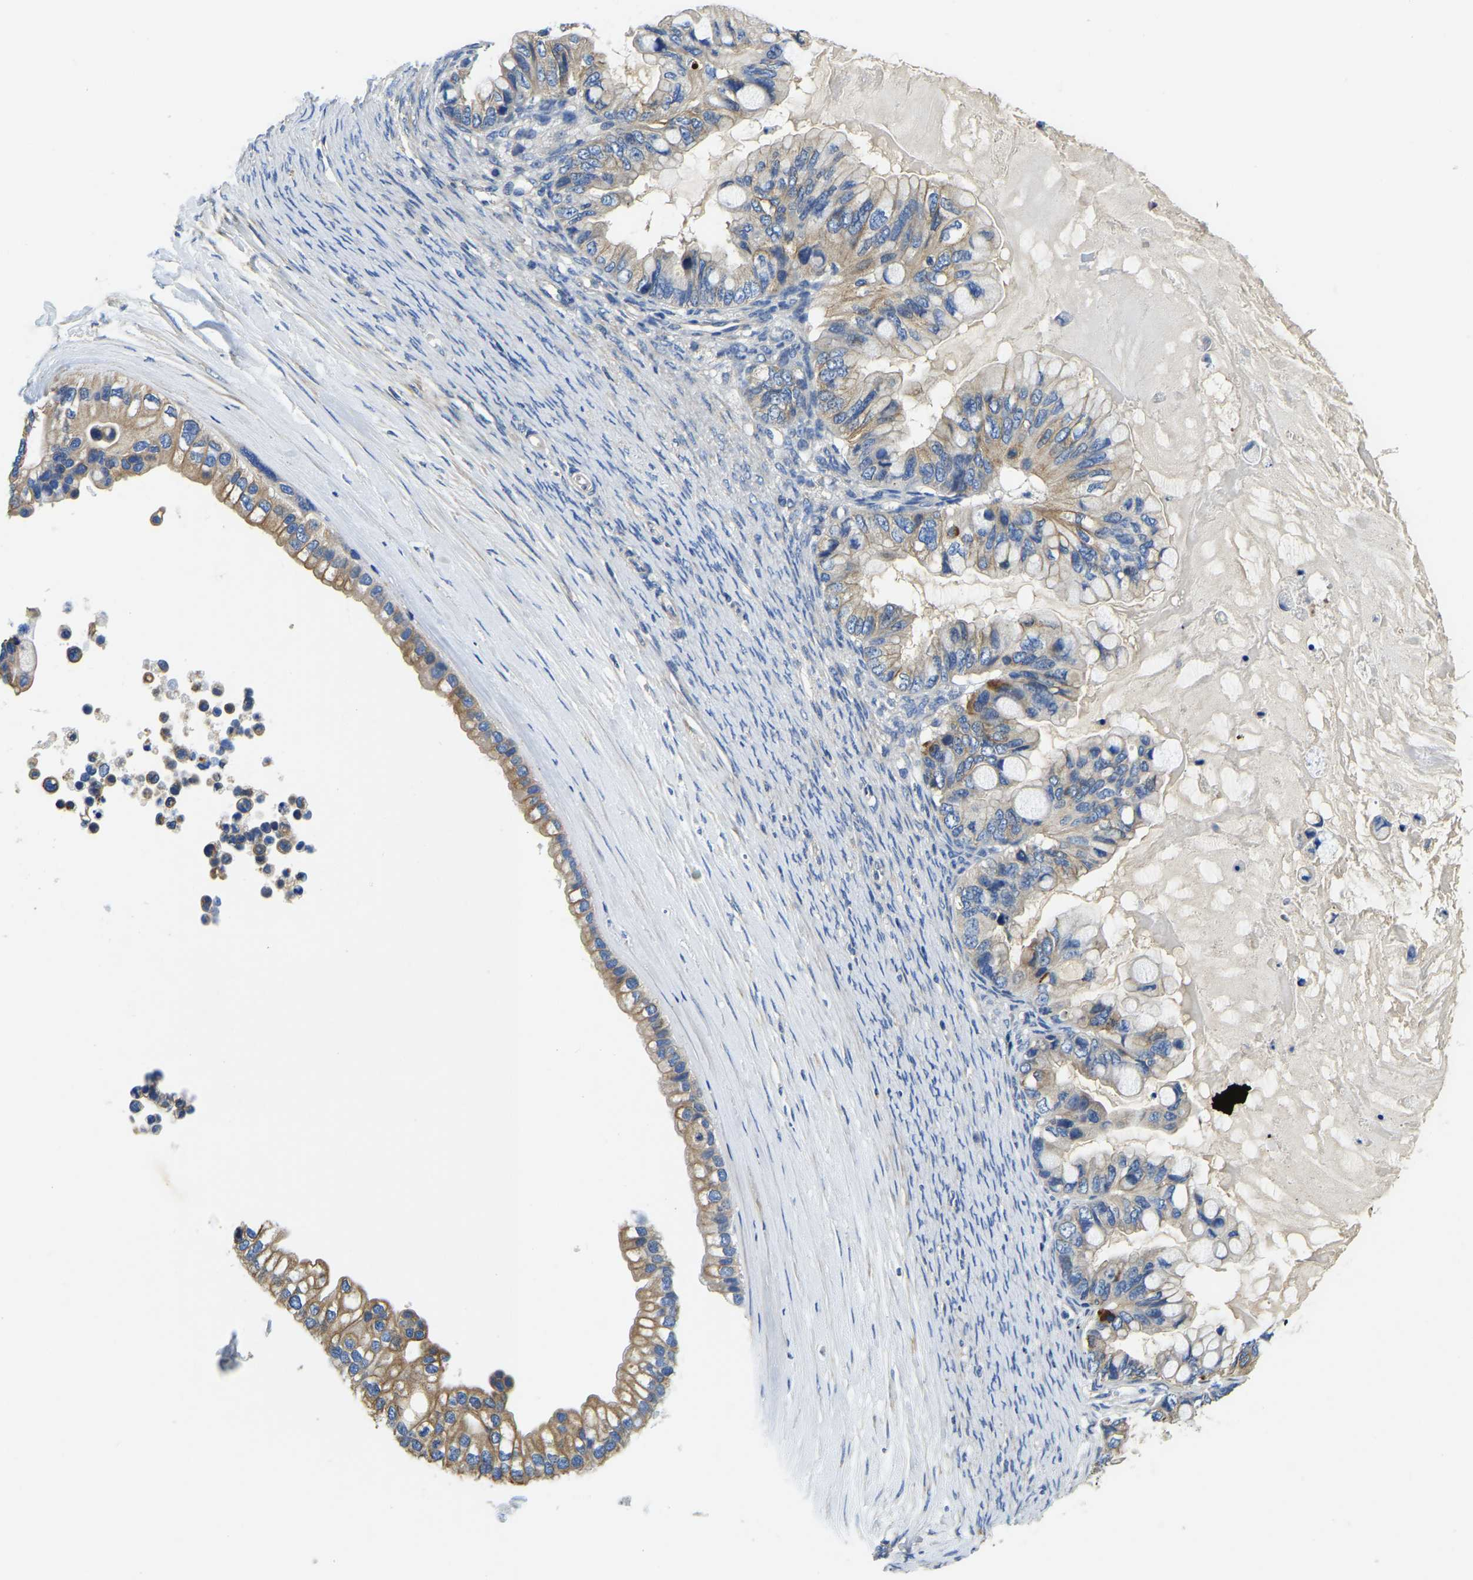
{"staining": {"intensity": "weak", "quantity": ">75%", "location": "cytoplasmic/membranous"}, "tissue": "ovarian cancer", "cell_type": "Tumor cells", "image_type": "cancer", "snomed": [{"axis": "morphology", "description": "Cystadenocarcinoma, mucinous, NOS"}, {"axis": "topography", "description": "Ovary"}], "caption": "IHC (DAB (3,3'-diaminobenzidine)) staining of ovarian mucinous cystadenocarcinoma displays weak cytoplasmic/membranous protein positivity in about >75% of tumor cells.", "gene": "STAT2", "patient": {"sex": "female", "age": 80}}